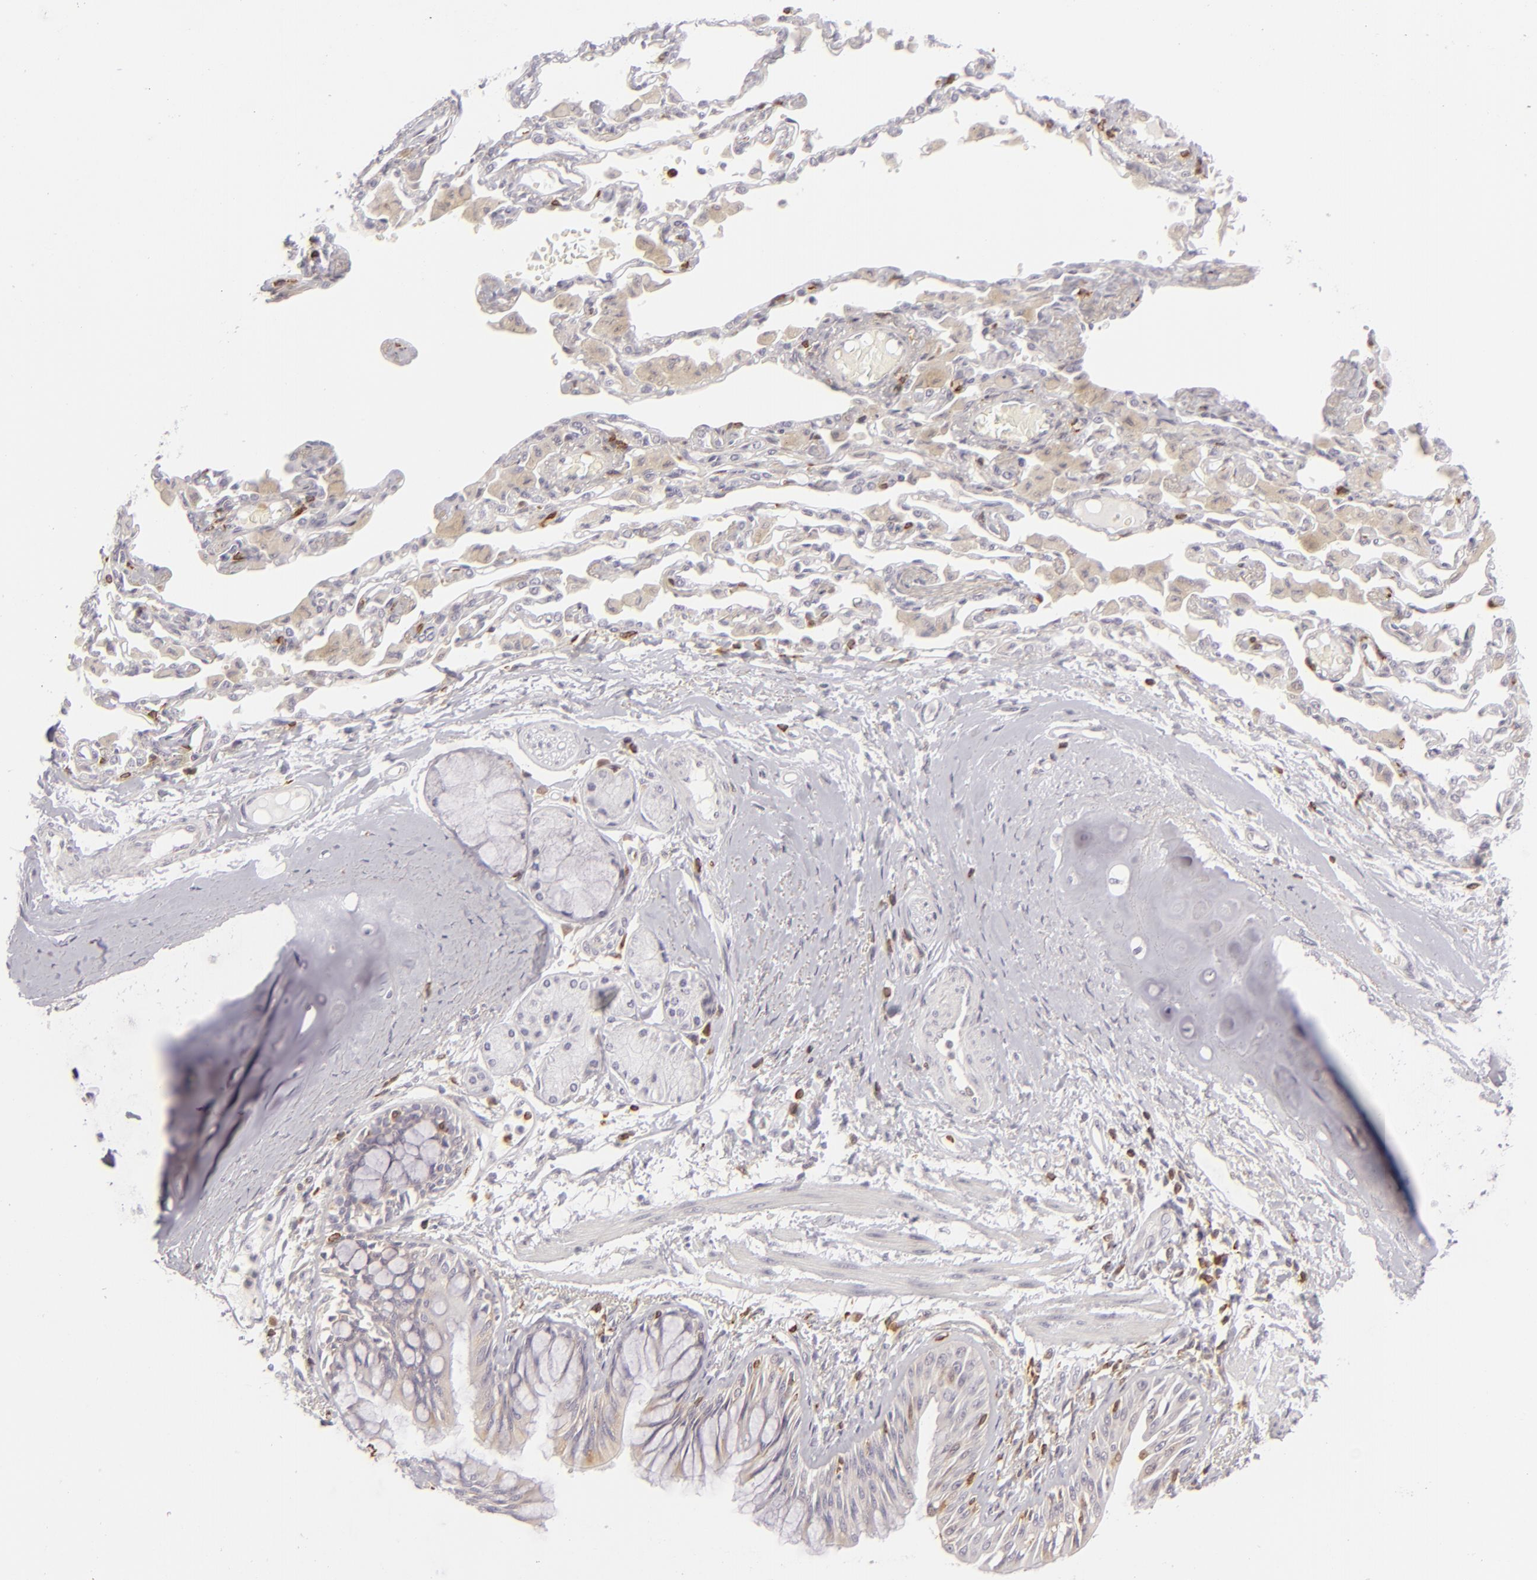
{"staining": {"intensity": "weak", "quantity": "<25%", "location": "cytoplasmic/membranous"}, "tissue": "bronchus", "cell_type": "Respiratory epithelial cells", "image_type": "normal", "snomed": [{"axis": "morphology", "description": "Normal tissue, NOS"}, {"axis": "topography", "description": "Cartilage tissue"}, {"axis": "topography", "description": "Bronchus"}, {"axis": "topography", "description": "Lung"}, {"axis": "topography", "description": "Peripheral nerve tissue"}], "caption": "Histopathology image shows no protein staining in respiratory epithelial cells of normal bronchus. (Stains: DAB (3,3'-diaminobenzidine) immunohistochemistry (IHC) with hematoxylin counter stain, Microscopy: brightfield microscopy at high magnification).", "gene": "APOBEC3G", "patient": {"sex": "female", "age": 49}}